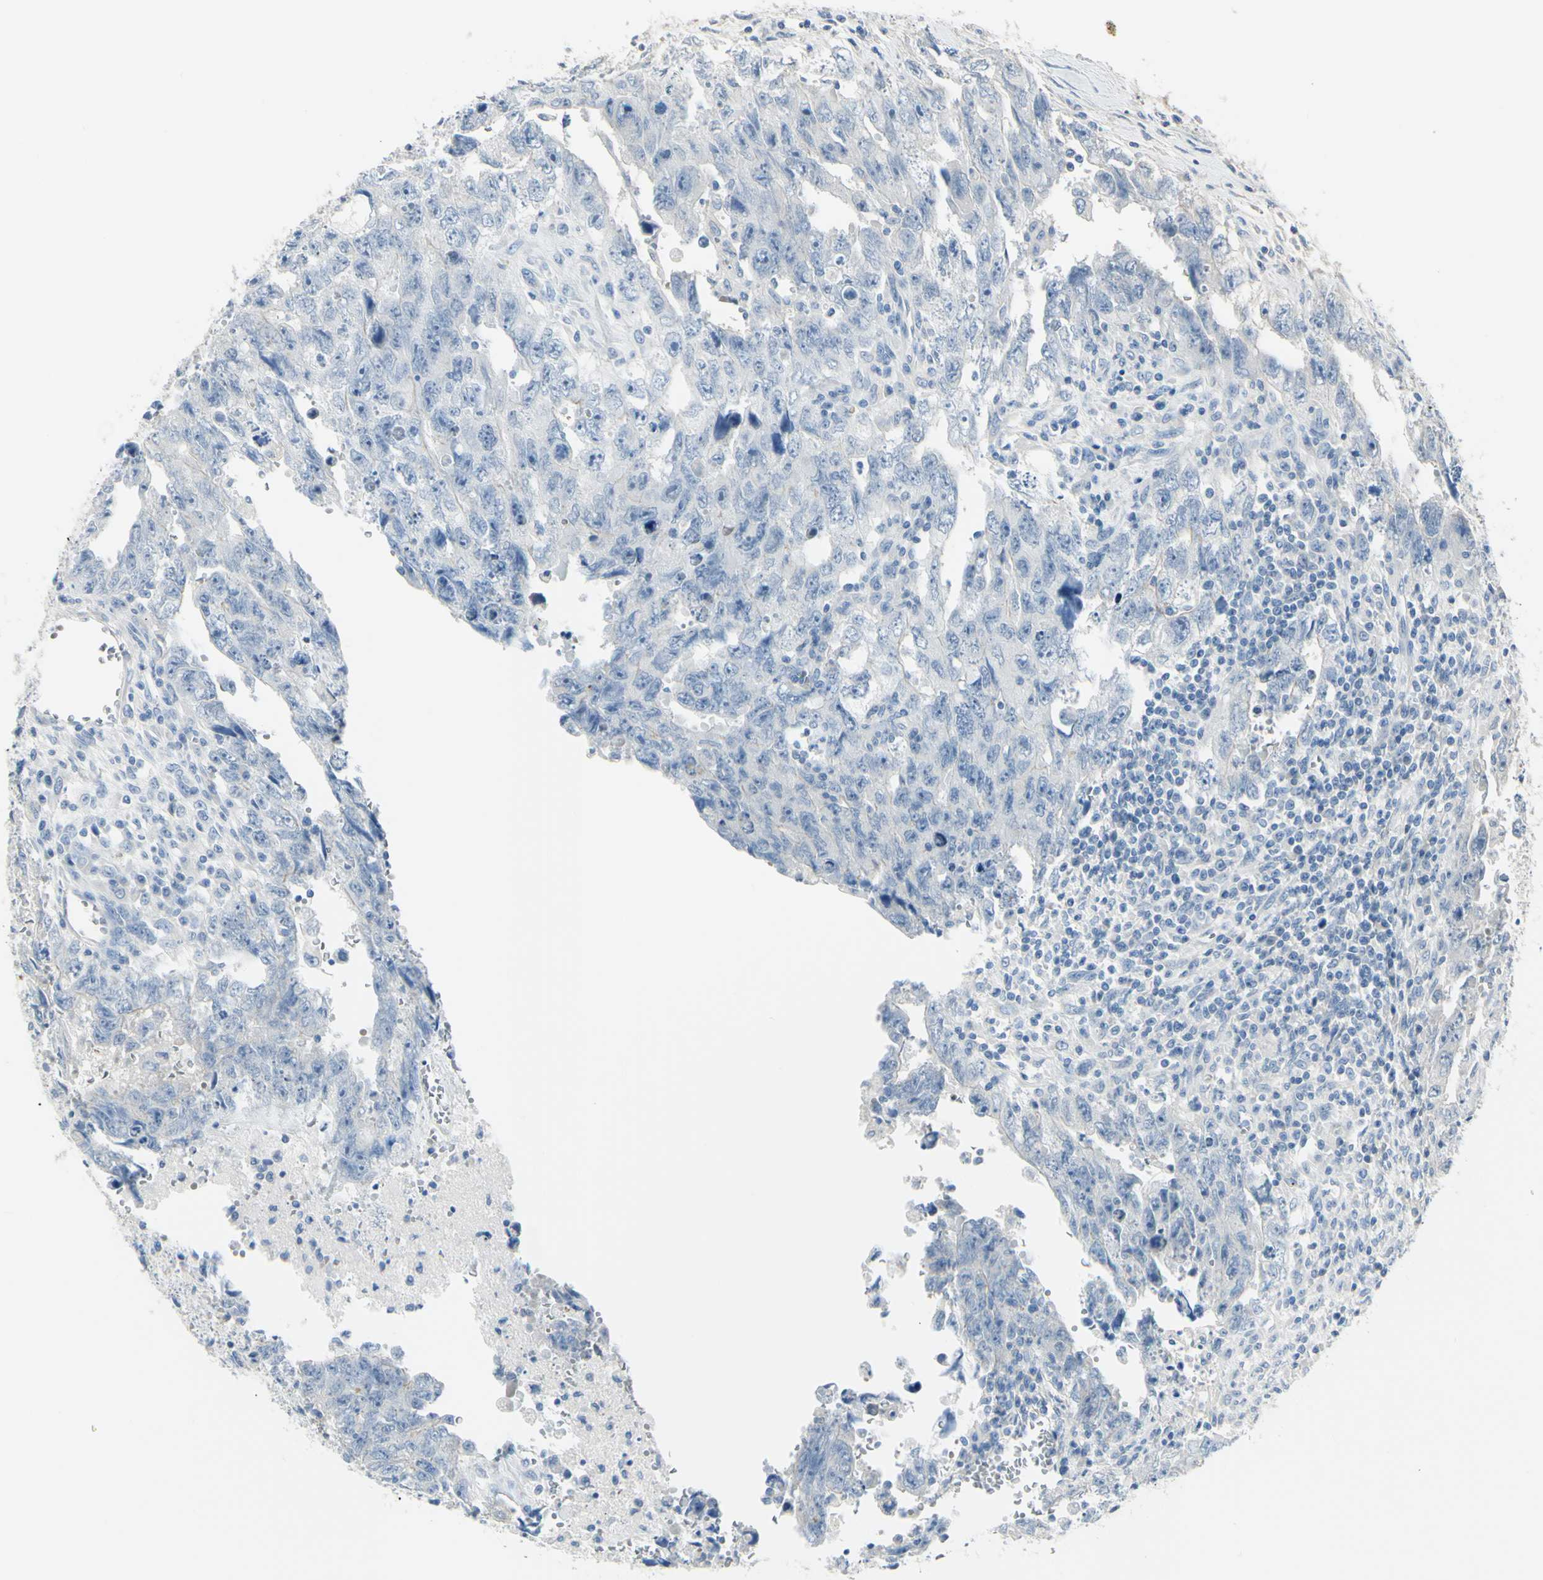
{"staining": {"intensity": "negative", "quantity": "none", "location": "none"}, "tissue": "testis cancer", "cell_type": "Tumor cells", "image_type": "cancer", "snomed": [{"axis": "morphology", "description": "Carcinoma, Embryonal, NOS"}, {"axis": "topography", "description": "Testis"}], "caption": "This is an immunohistochemistry (IHC) image of human testis cancer (embryonal carcinoma). There is no positivity in tumor cells.", "gene": "NCBP2L", "patient": {"sex": "male", "age": 28}}